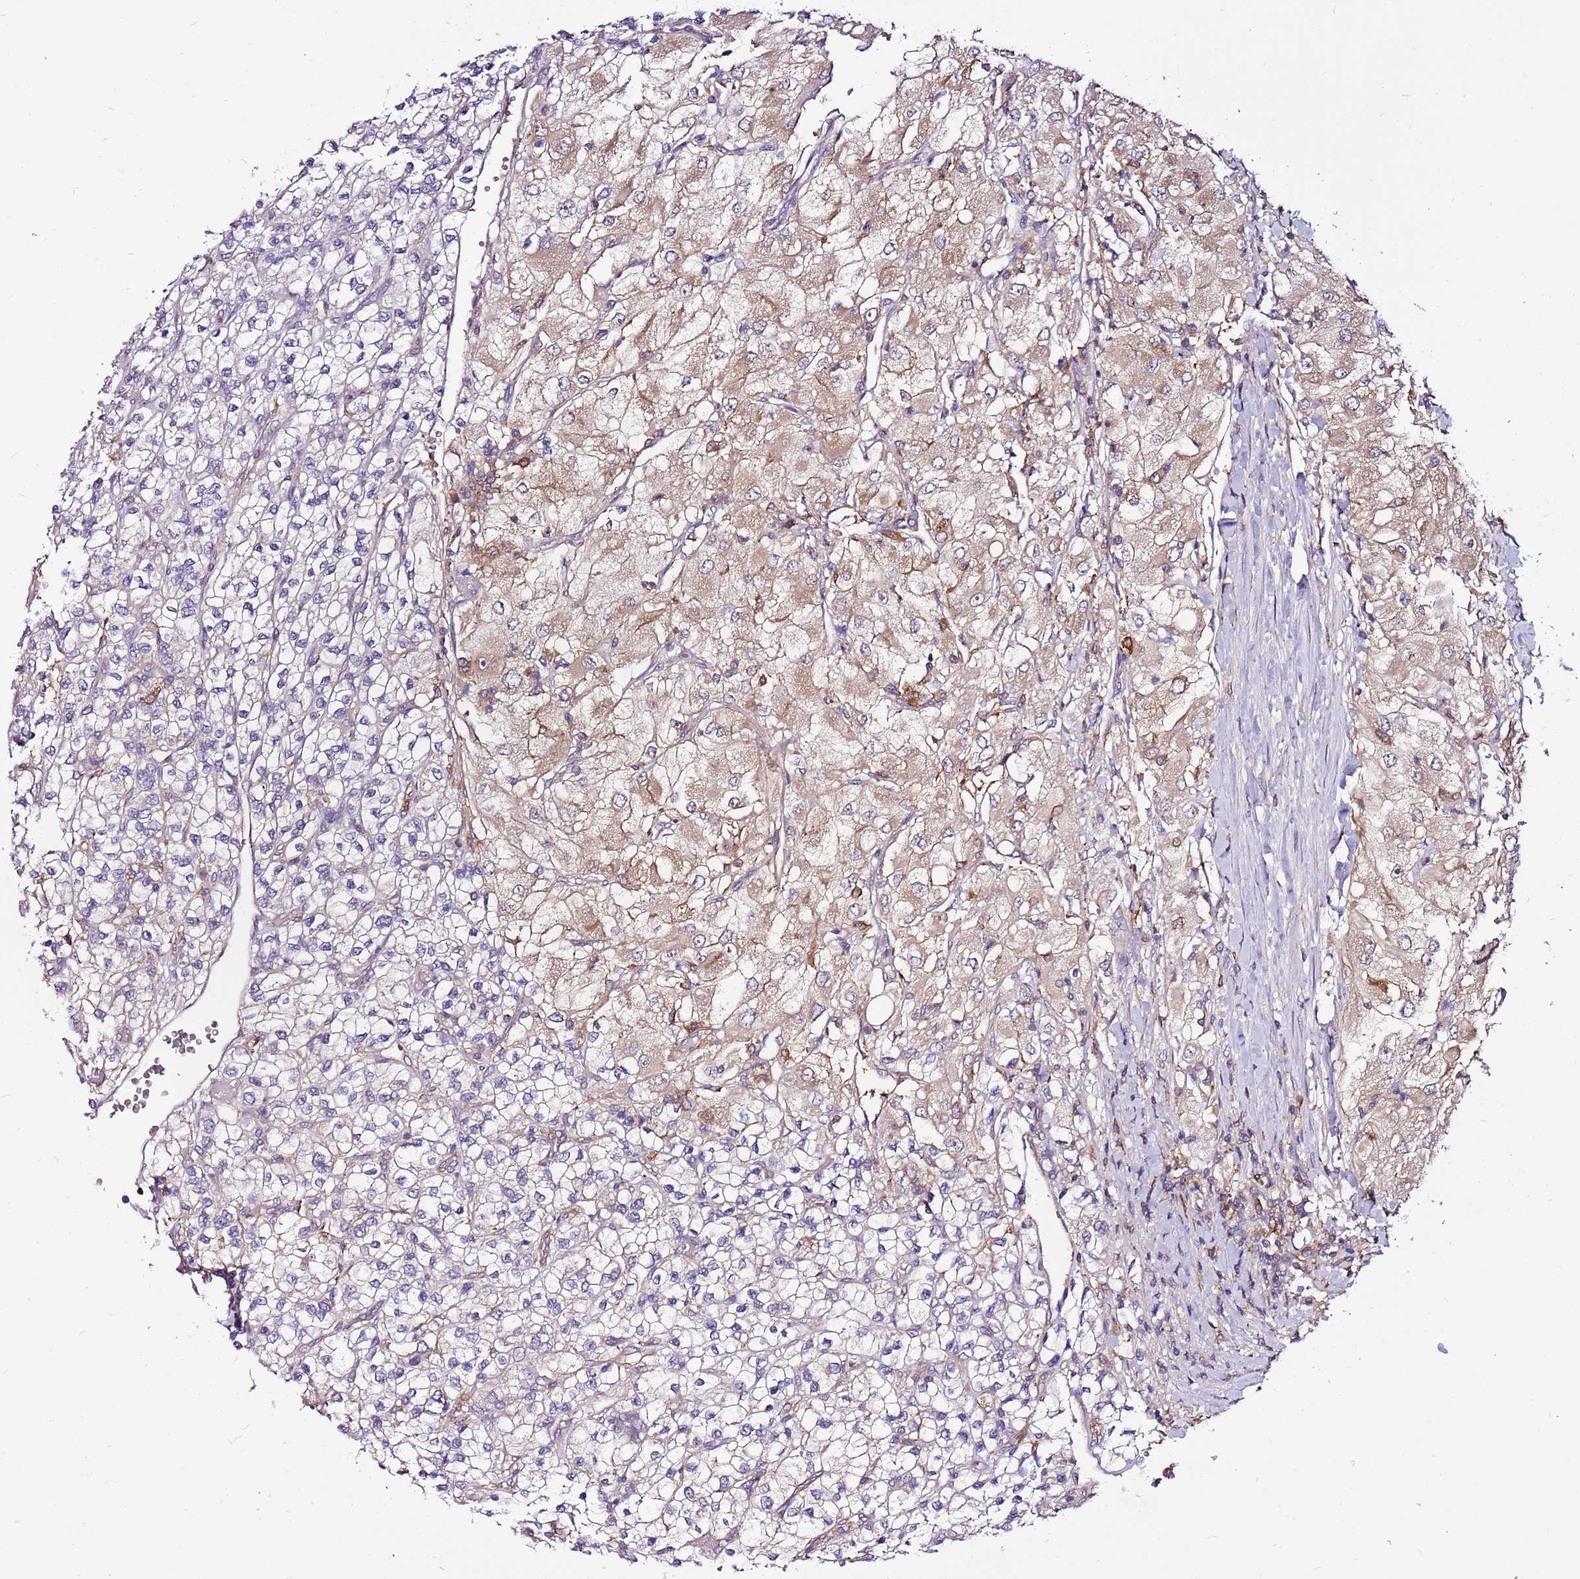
{"staining": {"intensity": "weak", "quantity": "25%-75%", "location": "cytoplasmic/membranous"}, "tissue": "renal cancer", "cell_type": "Tumor cells", "image_type": "cancer", "snomed": [{"axis": "morphology", "description": "Adenocarcinoma, NOS"}, {"axis": "topography", "description": "Kidney"}], "caption": "Human renal cancer (adenocarcinoma) stained with a brown dye displays weak cytoplasmic/membranous positive expression in about 25%-75% of tumor cells.", "gene": "ATXN2L", "patient": {"sex": "male", "age": 80}}